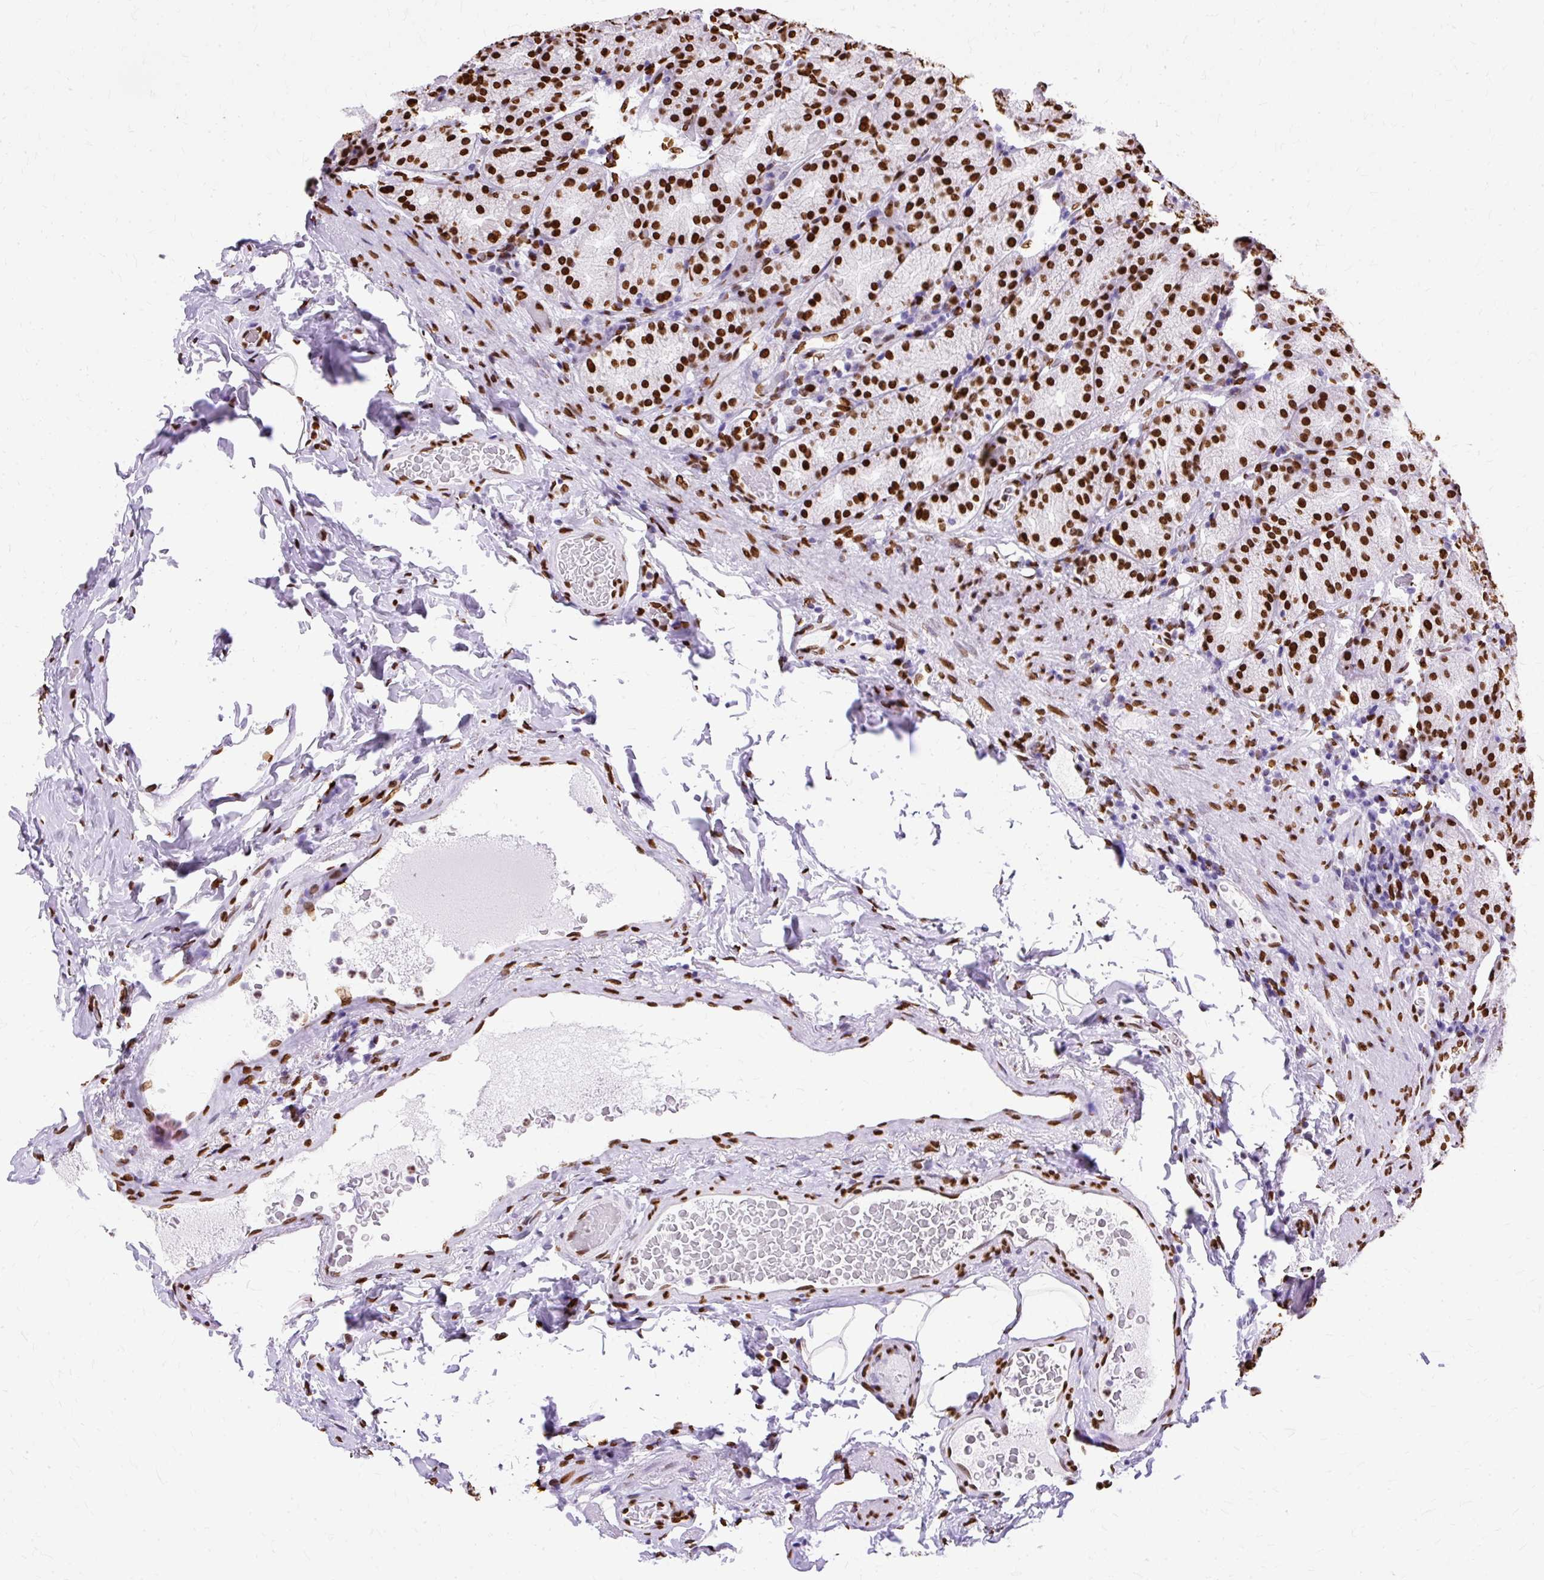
{"staining": {"intensity": "strong", "quantity": ">75%", "location": "nuclear"}, "tissue": "stomach", "cell_type": "Glandular cells", "image_type": "normal", "snomed": [{"axis": "morphology", "description": "Normal tissue, NOS"}, {"axis": "topography", "description": "Stomach, upper"}, {"axis": "topography", "description": "Stomach"}], "caption": "A brown stain highlights strong nuclear positivity of a protein in glandular cells of unremarkable human stomach. The protein of interest is stained brown, and the nuclei are stained in blue (DAB (3,3'-diaminobenzidine) IHC with brightfield microscopy, high magnification).", "gene": "TMEM184C", "patient": {"sex": "male", "age": 68}}